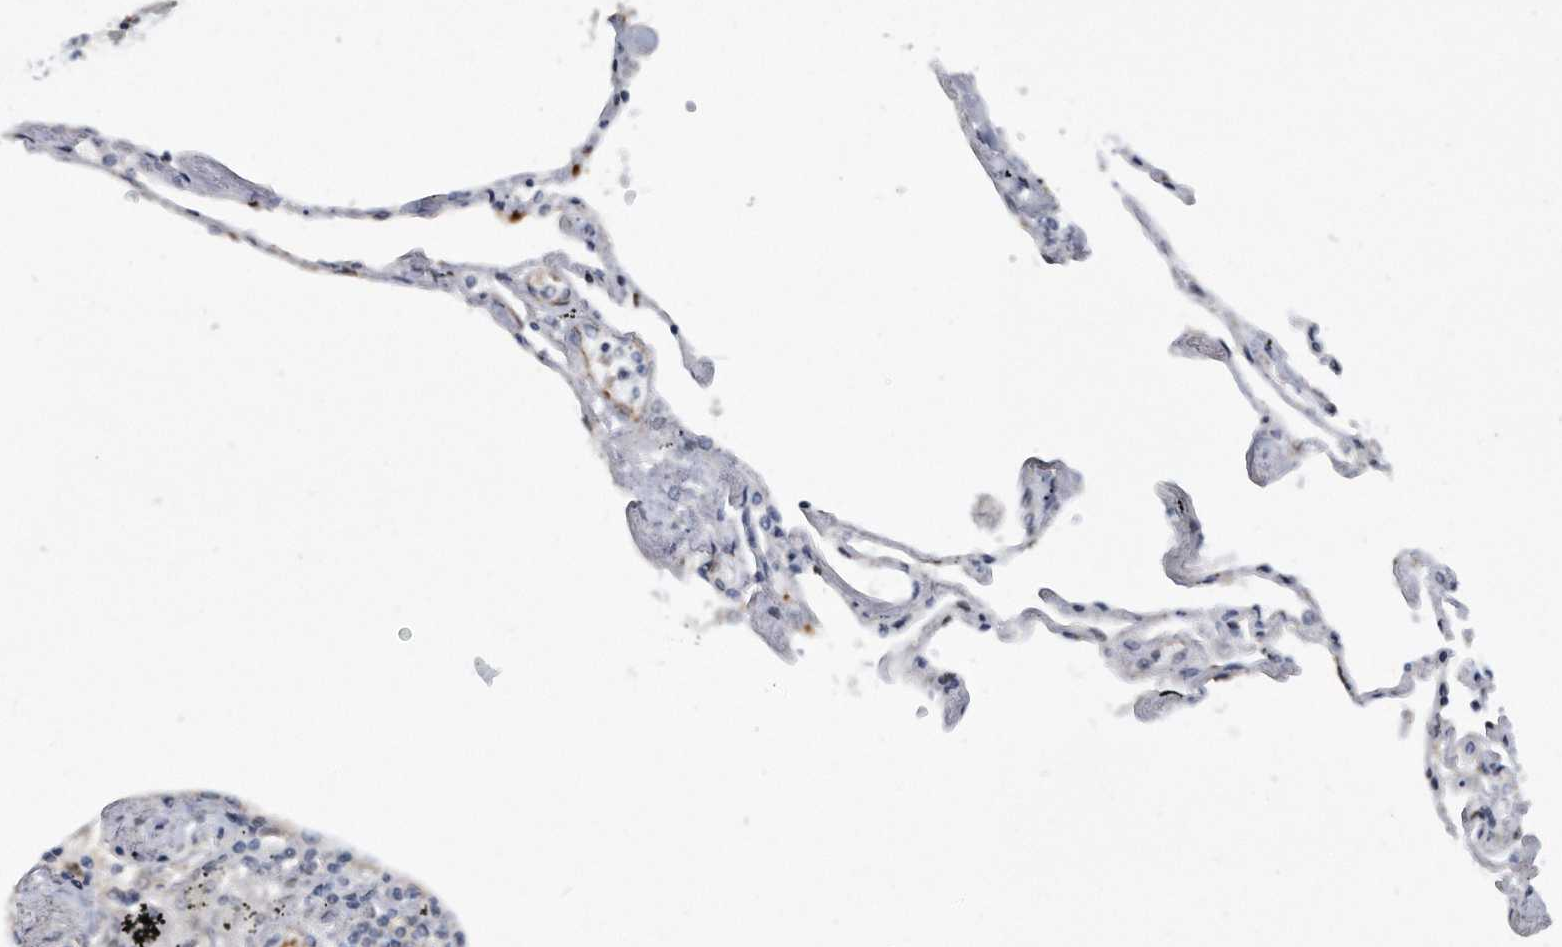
{"staining": {"intensity": "negative", "quantity": "none", "location": "none"}, "tissue": "lung", "cell_type": "Alveolar cells", "image_type": "normal", "snomed": [{"axis": "morphology", "description": "Normal tissue, NOS"}, {"axis": "topography", "description": "Lung"}], "caption": "IHC histopathology image of benign lung: lung stained with DAB (3,3'-diaminobenzidine) demonstrates no significant protein positivity in alveolar cells.", "gene": "PGBD2", "patient": {"sex": "female", "age": 67}}